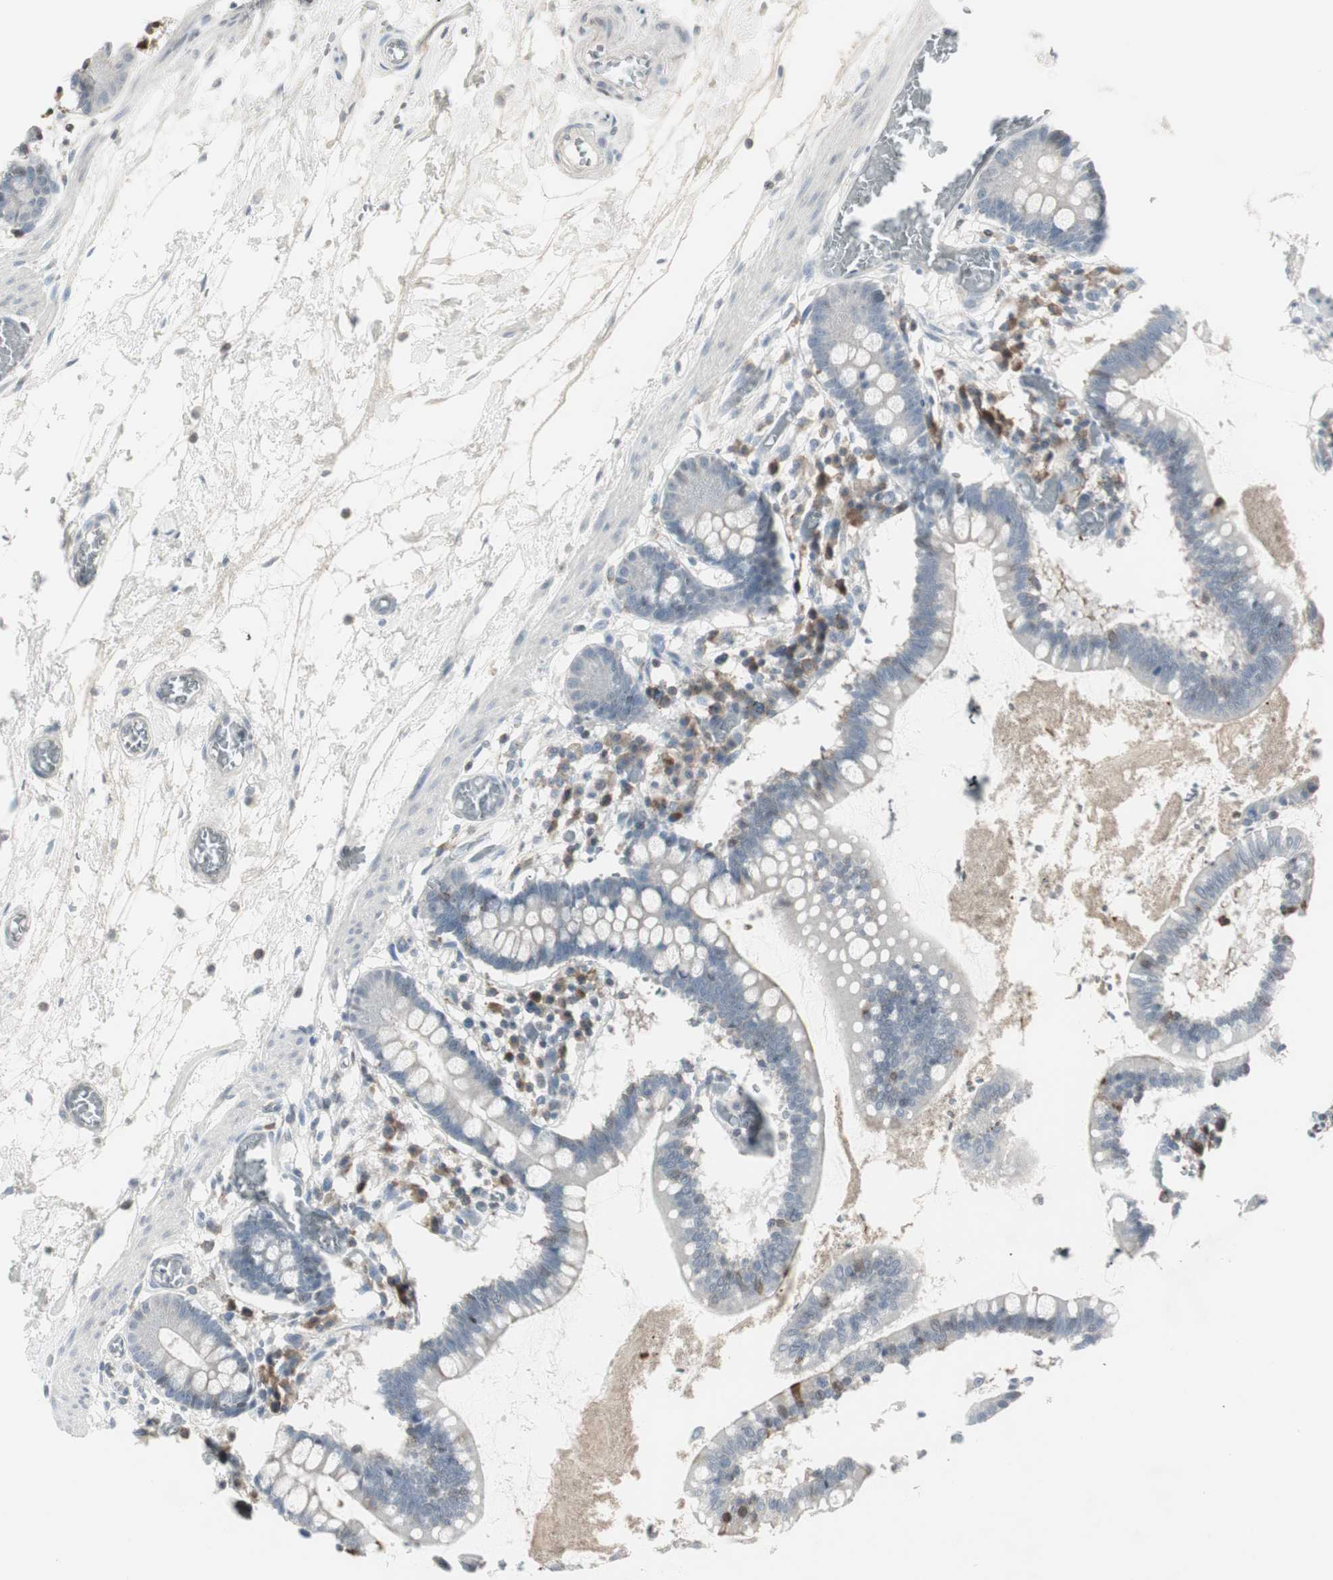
{"staining": {"intensity": "moderate", "quantity": "<25%", "location": "cytoplasmic/membranous"}, "tissue": "small intestine", "cell_type": "Glandular cells", "image_type": "normal", "snomed": [{"axis": "morphology", "description": "Normal tissue, NOS"}, {"axis": "topography", "description": "Small intestine"}], "caption": "A low amount of moderate cytoplasmic/membranous expression is seen in about <25% of glandular cells in benign small intestine. The staining was performed using DAB to visualize the protein expression in brown, while the nuclei were stained in blue with hematoxylin (Magnification: 20x).", "gene": "MAP4K4", "patient": {"sex": "female", "age": 61}}